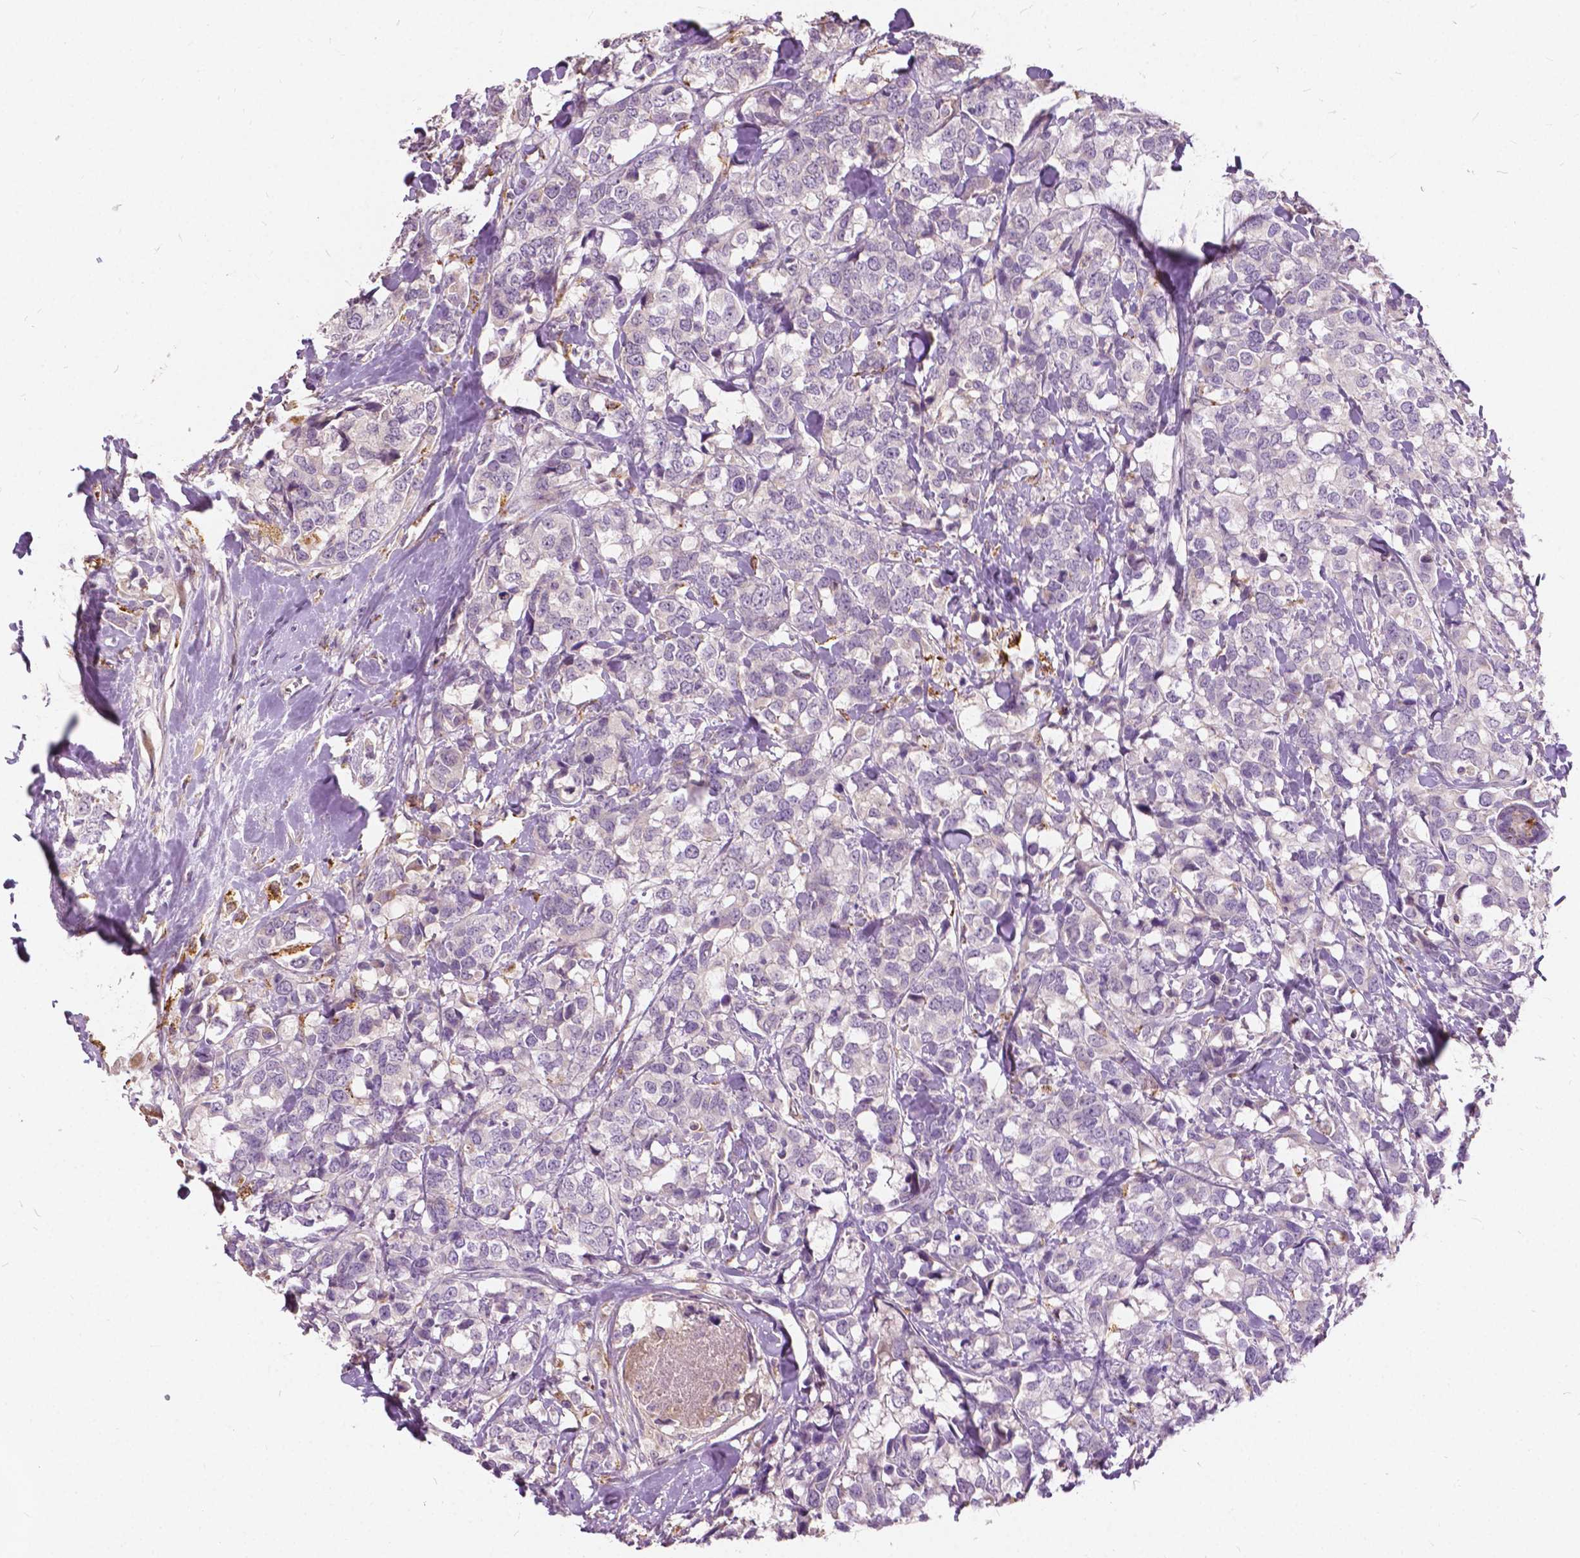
{"staining": {"intensity": "negative", "quantity": "none", "location": "none"}, "tissue": "breast cancer", "cell_type": "Tumor cells", "image_type": "cancer", "snomed": [{"axis": "morphology", "description": "Lobular carcinoma"}, {"axis": "topography", "description": "Breast"}], "caption": "There is no significant positivity in tumor cells of breast cancer.", "gene": "DLX6", "patient": {"sex": "female", "age": 59}}